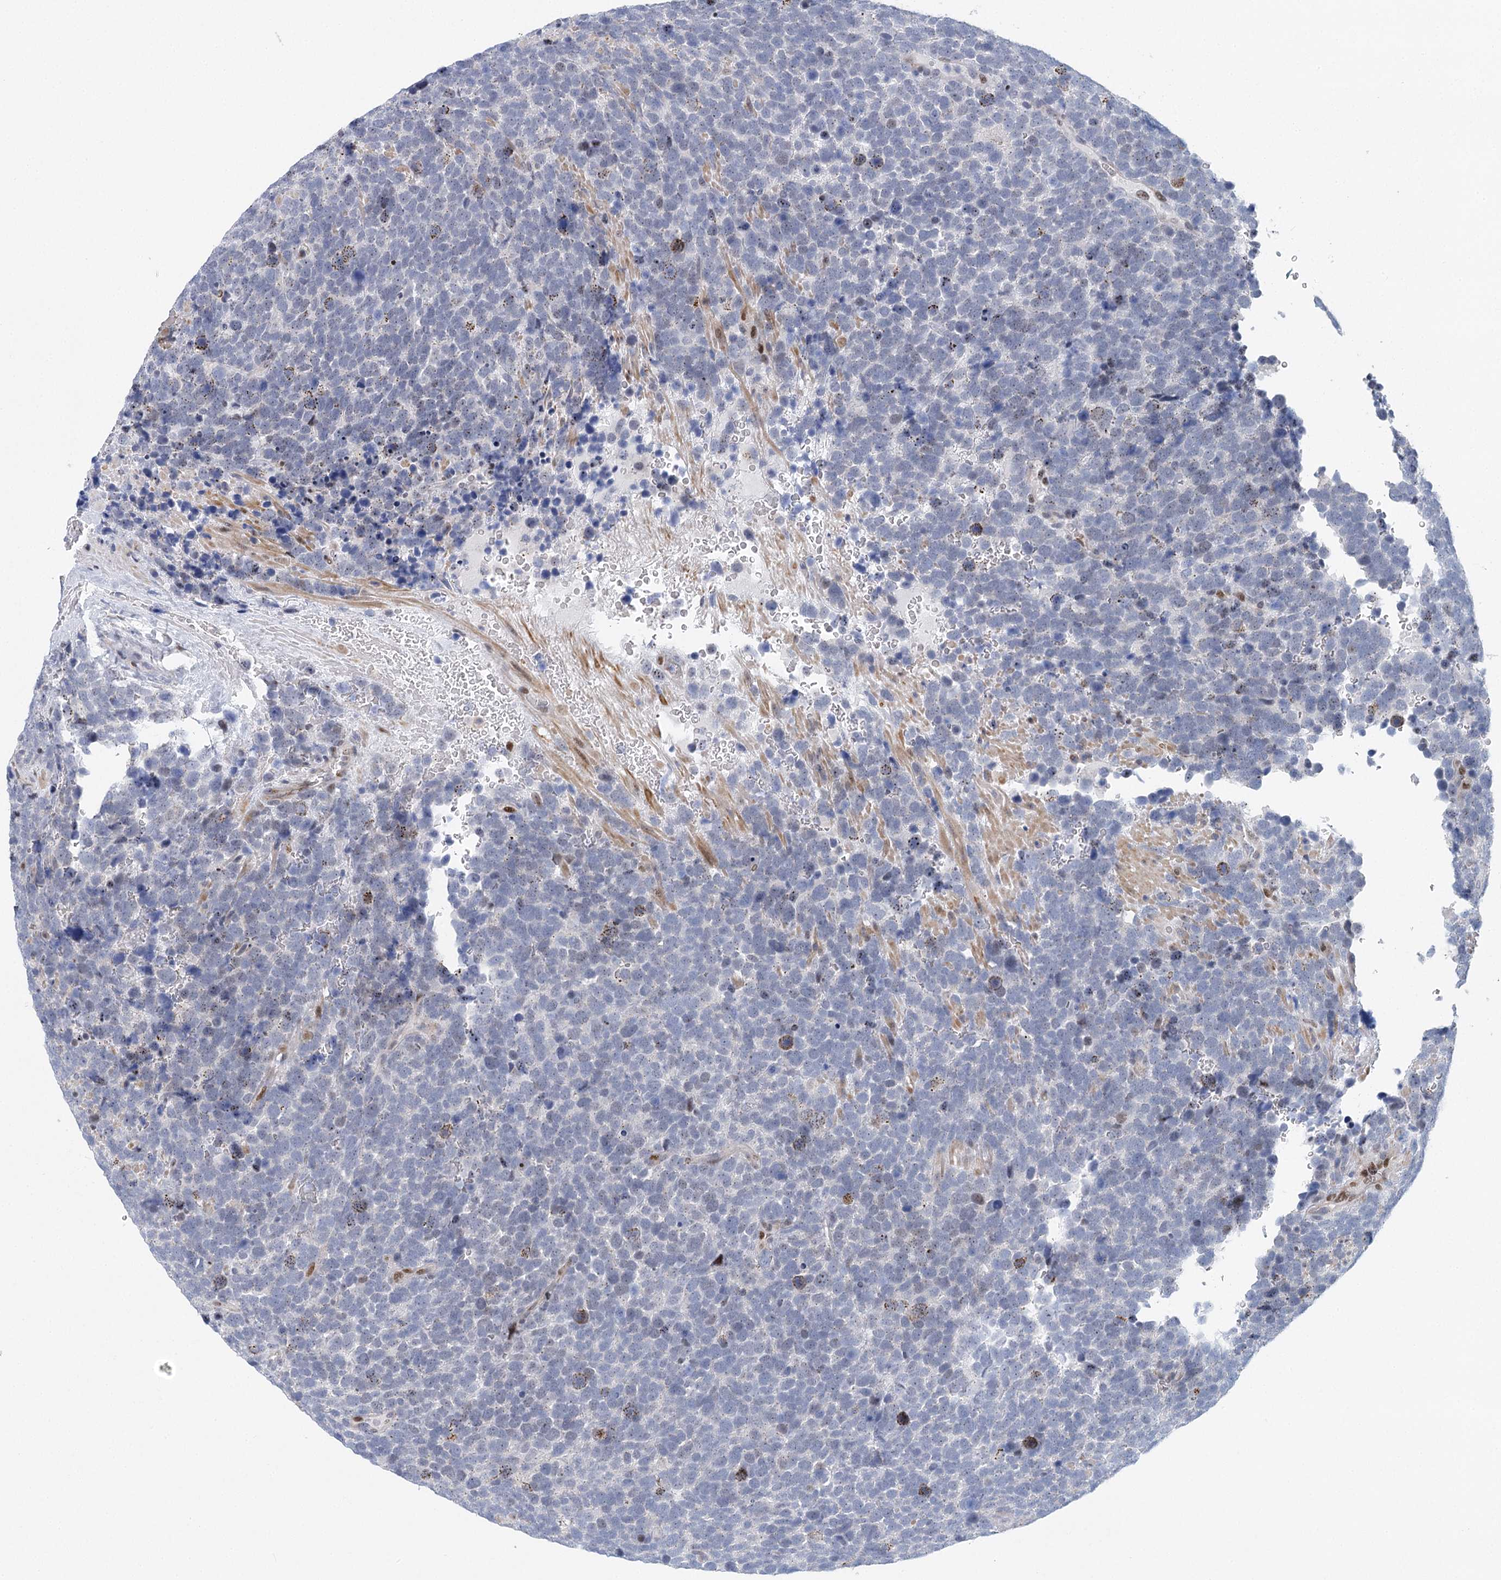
{"staining": {"intensity": "moderate", "quantity": "<25%", "location": "cytoplasmic/membranous"}, "tissue": "urothelial cancer", "cell_type": "Tumor cells", "image_type": "cancer", "snomed": [{"axis": "morphology", "description": "Urothelial carcinoma, High grade"}, {"axis": "topography", "description": "Urinary bladder"}], "caption": "Moderate cytoplasmic/membranous expression is present in about <25% of tumor cells in high-grade urothelial carcinoma.", "gene": "CAMTA1", "patient": {"sex": "female", "age": 82}}